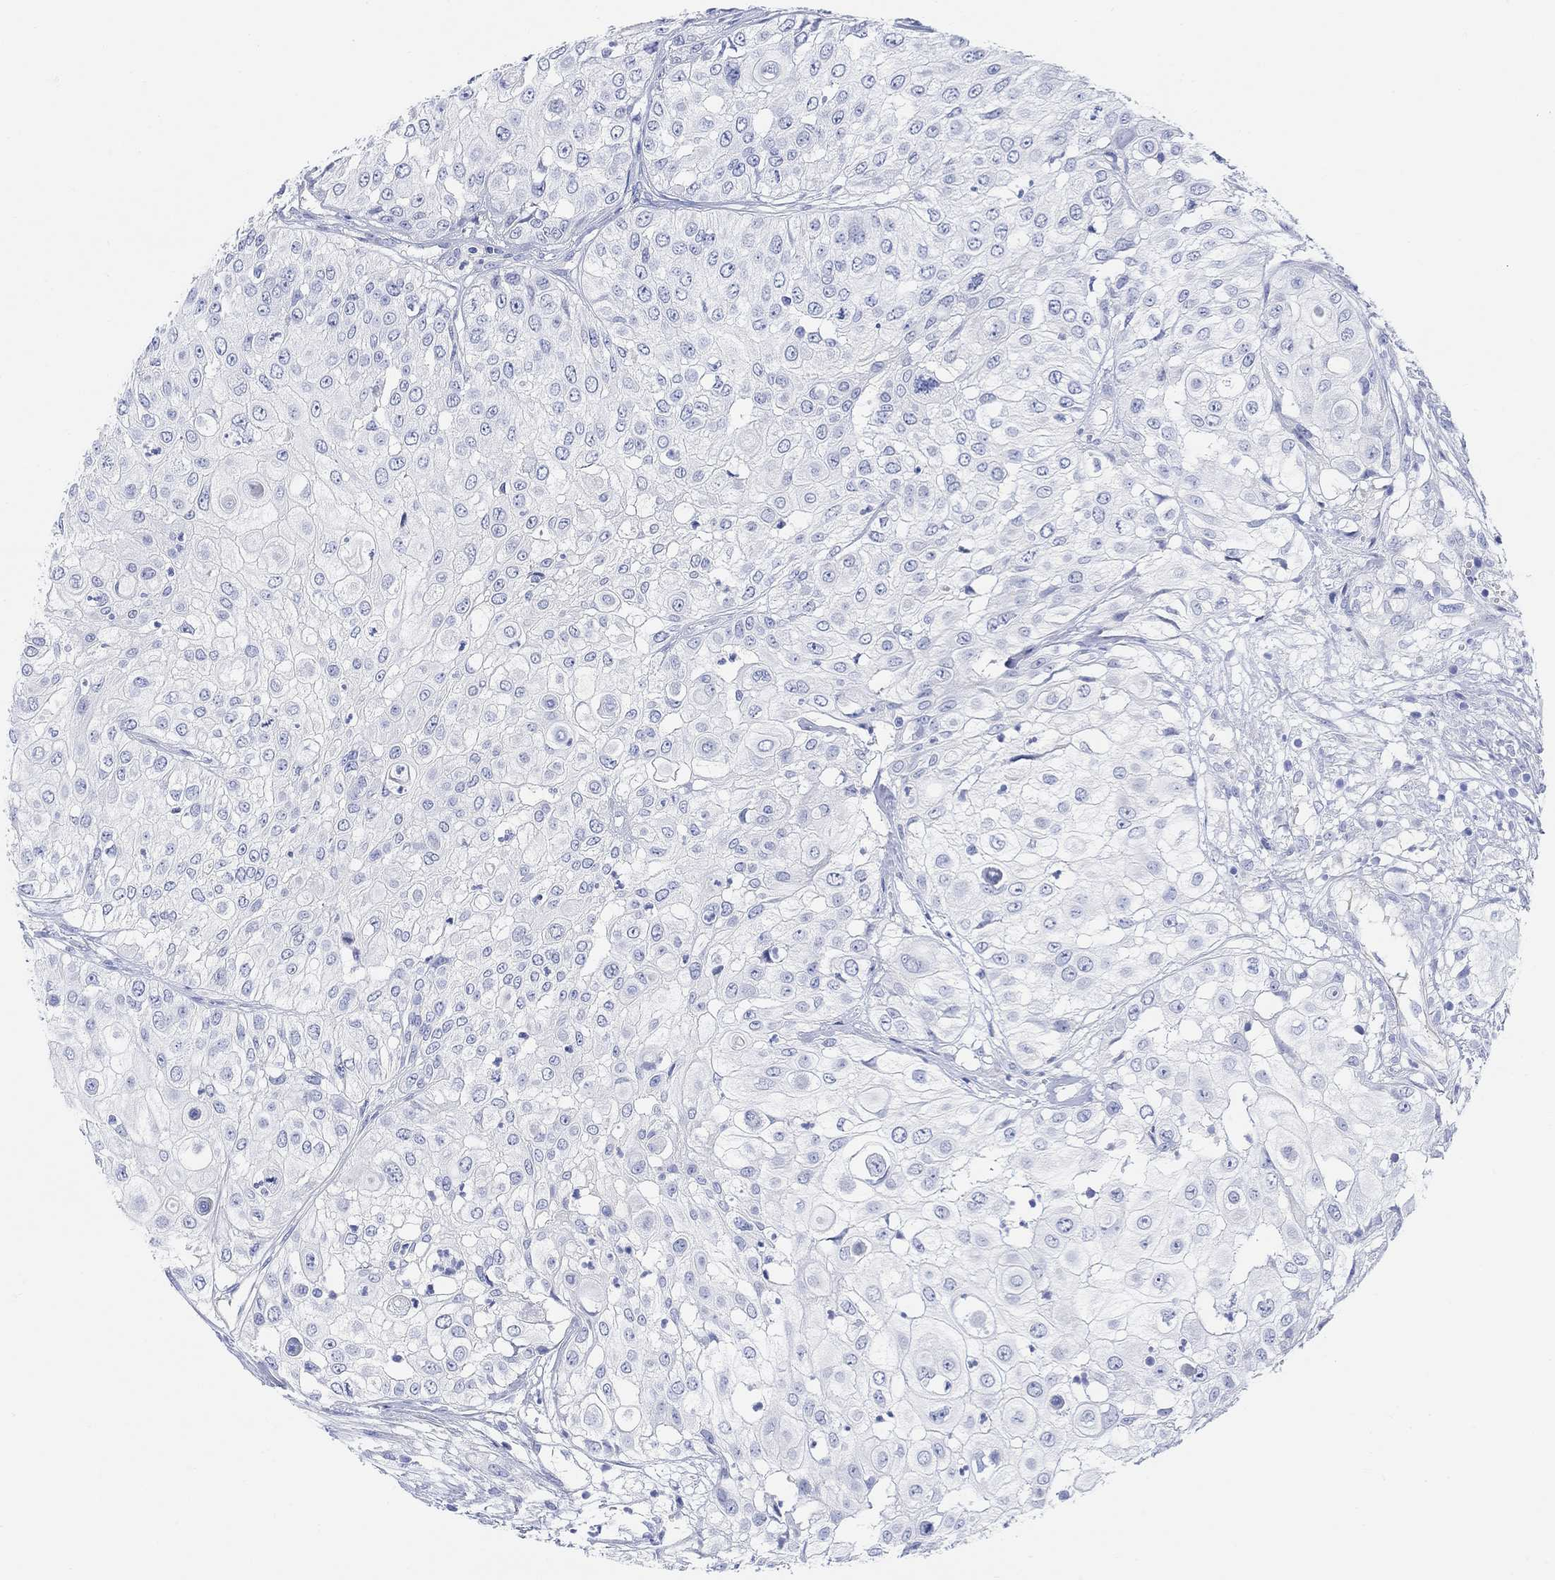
{"staining": {"intensity": "negative", "quantity": "none", "location": "none"}, "tissue": "urothelial cancer", "cell_type": "Tumor cells", "image_type": "cancer", "snomed": [{"axis": "morphology", "description": "Urothelial carcinoma, High grade"}, {"axis": "topography", "description": "Urinary bladder"}], "caption": "Protein analysis of high-grade urothelial carcinoma reveals no significant staining in tumor cells.", "gene": "GNG13", "patient": {"sex": "female", "age": 79}}